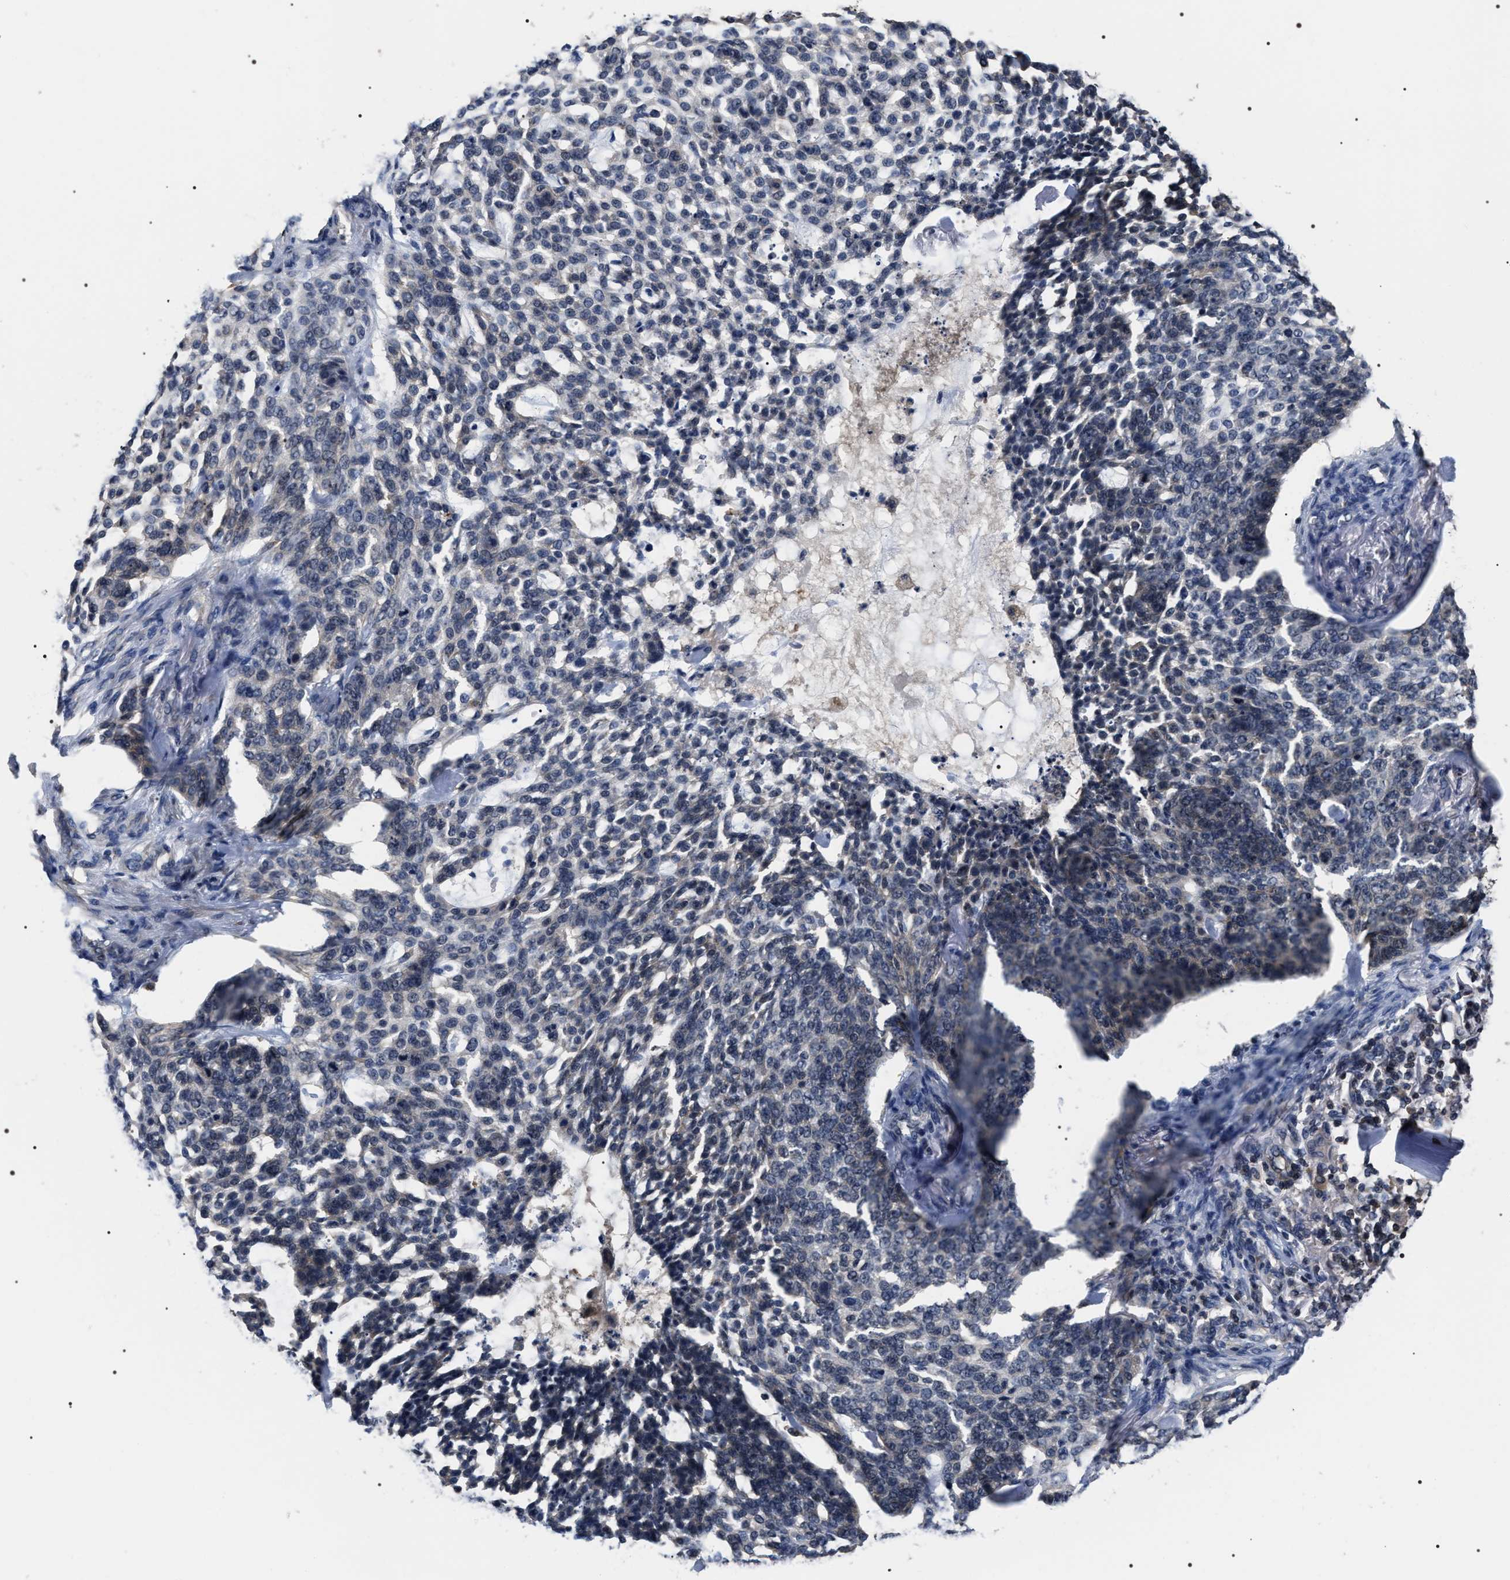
{"staining": {"intensity": "weak", "quantity": "<25%", "location": "cytoplasmic/membranous"}, "tissue": "skin cancer", "cell_type": "Tumor cells", "image_type": "cancer", "snomed": [{"axis": "morphology", "description": "Basal cell carcinoma"}, {"axis": "topography", "description": "Skin"}], "caption": "There is no significant staining in tumor cells of skin cancer. The staining is performed using DAB brown chromogen with nuclei counter-stained in using hematoxylin.", "gene": "UPF3A", "patient": {"sex": "female", "age": 64}}